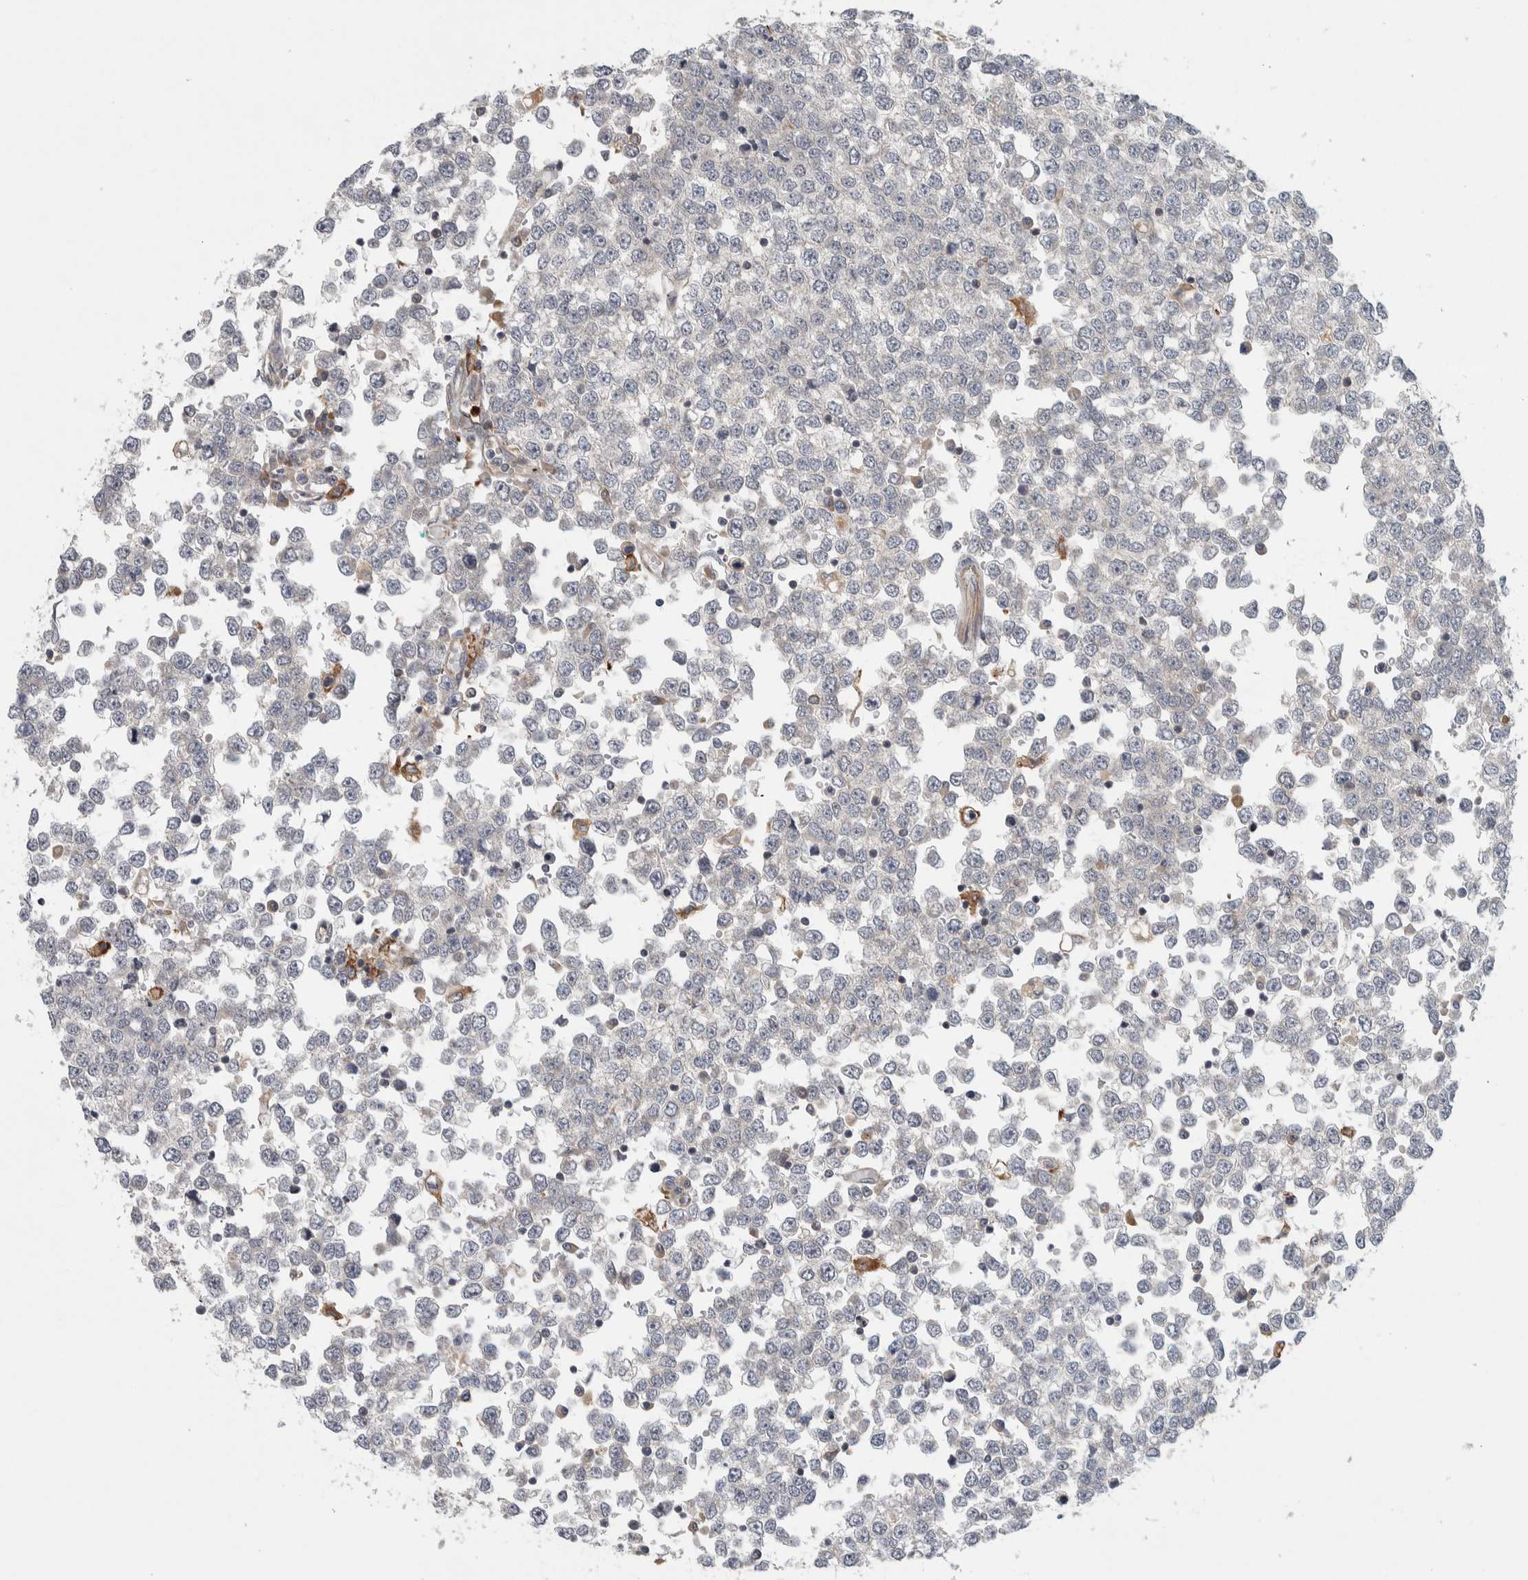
{"staining": {"intensity": "negative", "quantity": "none", "location": "none"}, "tissue": "testis cancer", "cell_type": "Tumor cells", "image_type": "cancer", "snomed": [{"axis": "morphology", "description": "Seminoma, NOS"}, {"axis": "topography", "description": "Testis"}], "caption": "Testis seminoma stained for a protein using immunohistochemistry (IHC) exhibits no positivity tumor cells.", "gene": "ADPRM", "patient": {"sex": "male", "age": 65}}